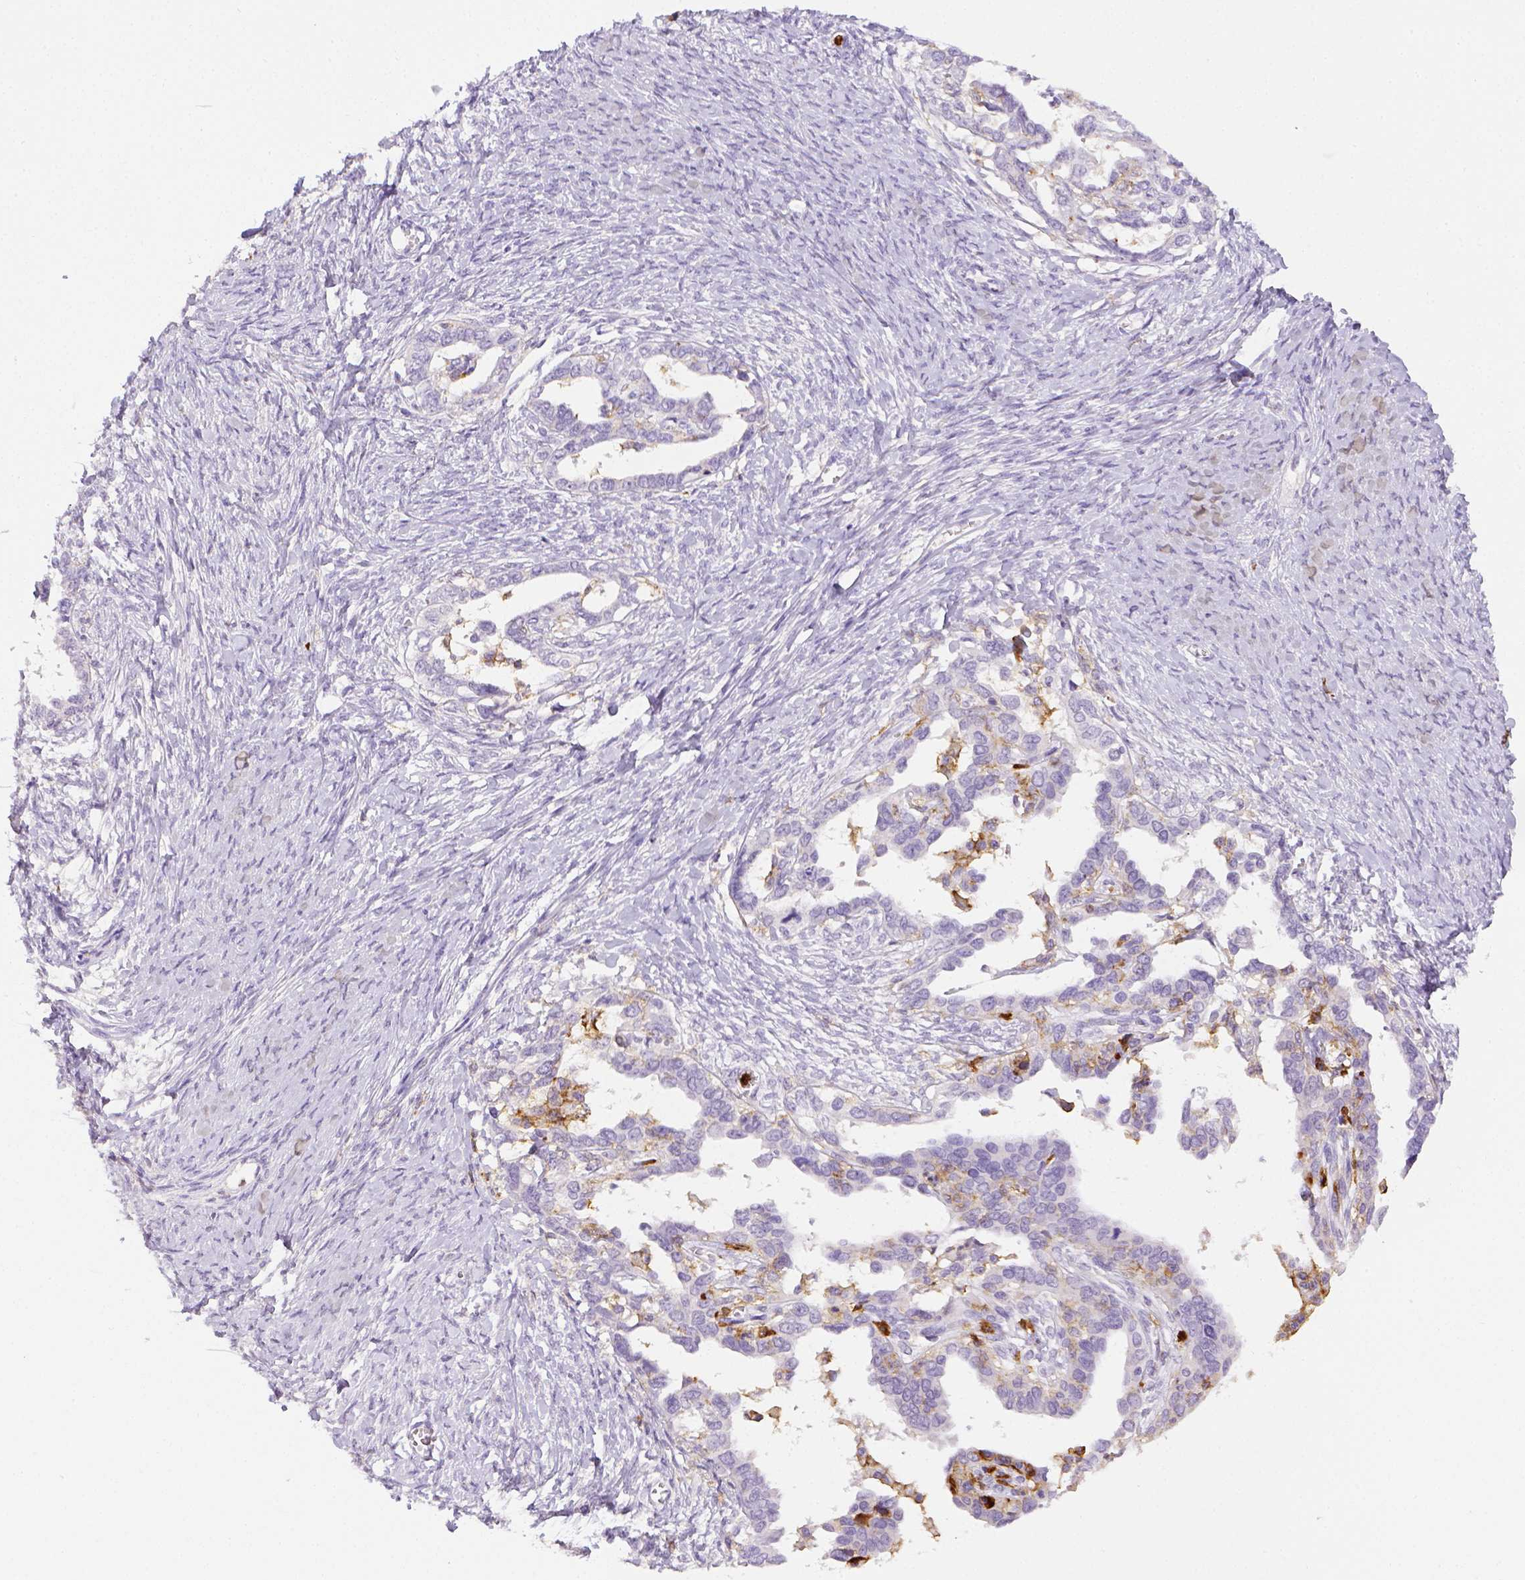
{"staining": {"intensity": "negative", "quantity": "none", "location": "none"}, "tissue": "ovarian cancer", "cell_type": "Tumor cells", "image_type": "cancer", "snomed": [{"axis": "morphology", "description": "Cystadenocarcinoma, serous, NOS"}, {"axis": "topography", "description": "Ovary"}], "caption": "Image shows no protein staining in tumor cells of serous cystadenocarcinoma (ovarian) tissue.", "gene": "ITGAM", "patient": {"sex": "female", "age": 69}}